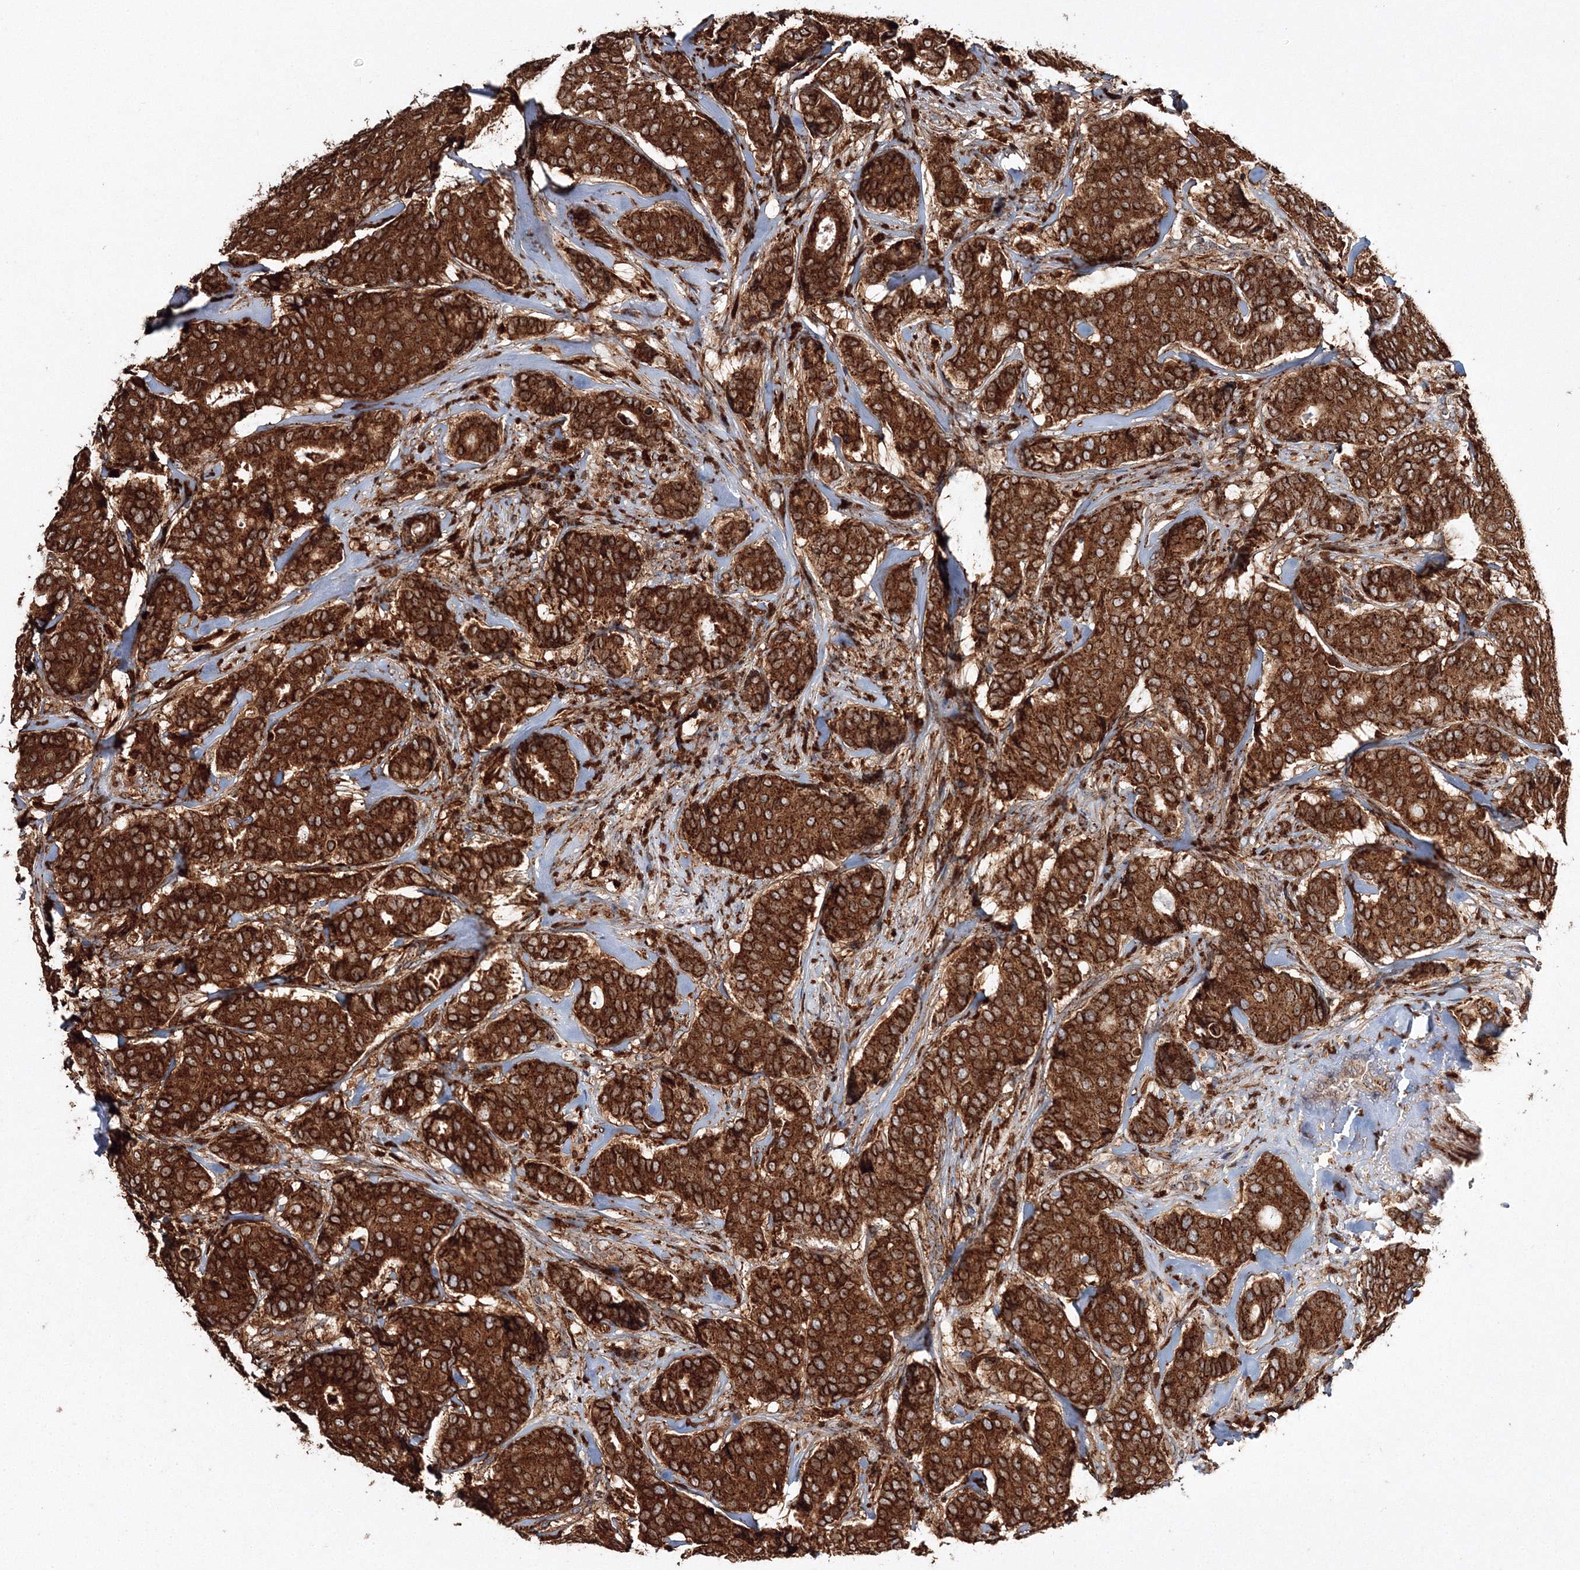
{"staining": {"intensity": "strong", "quantity": ">75%", "location": "cytoplasmic/membranous"}, "tissue": "breast cancer", "cell_type": "Tumor cells", "image_type": "cancer", "snomed": [{"axis": "morphology", "description": "Duct carcinoma"}, {"axis": "topography", "description": "Breast"}], "caption": "Immunohistochemistry (DAB (3,3'-diaminobenzidine)) staining of human breast cancer (invasive ductal carcinoma) reveals strong cytoplasmic/membranous protein staining in approximately >75% of tumor cells. The staining was performed using DAB, with brown indicating positive protein expression. Nuclei are stained blue with hematoxylin.", "gene": "ARCN1", "patient": {"sex": "female", "age": 75}}